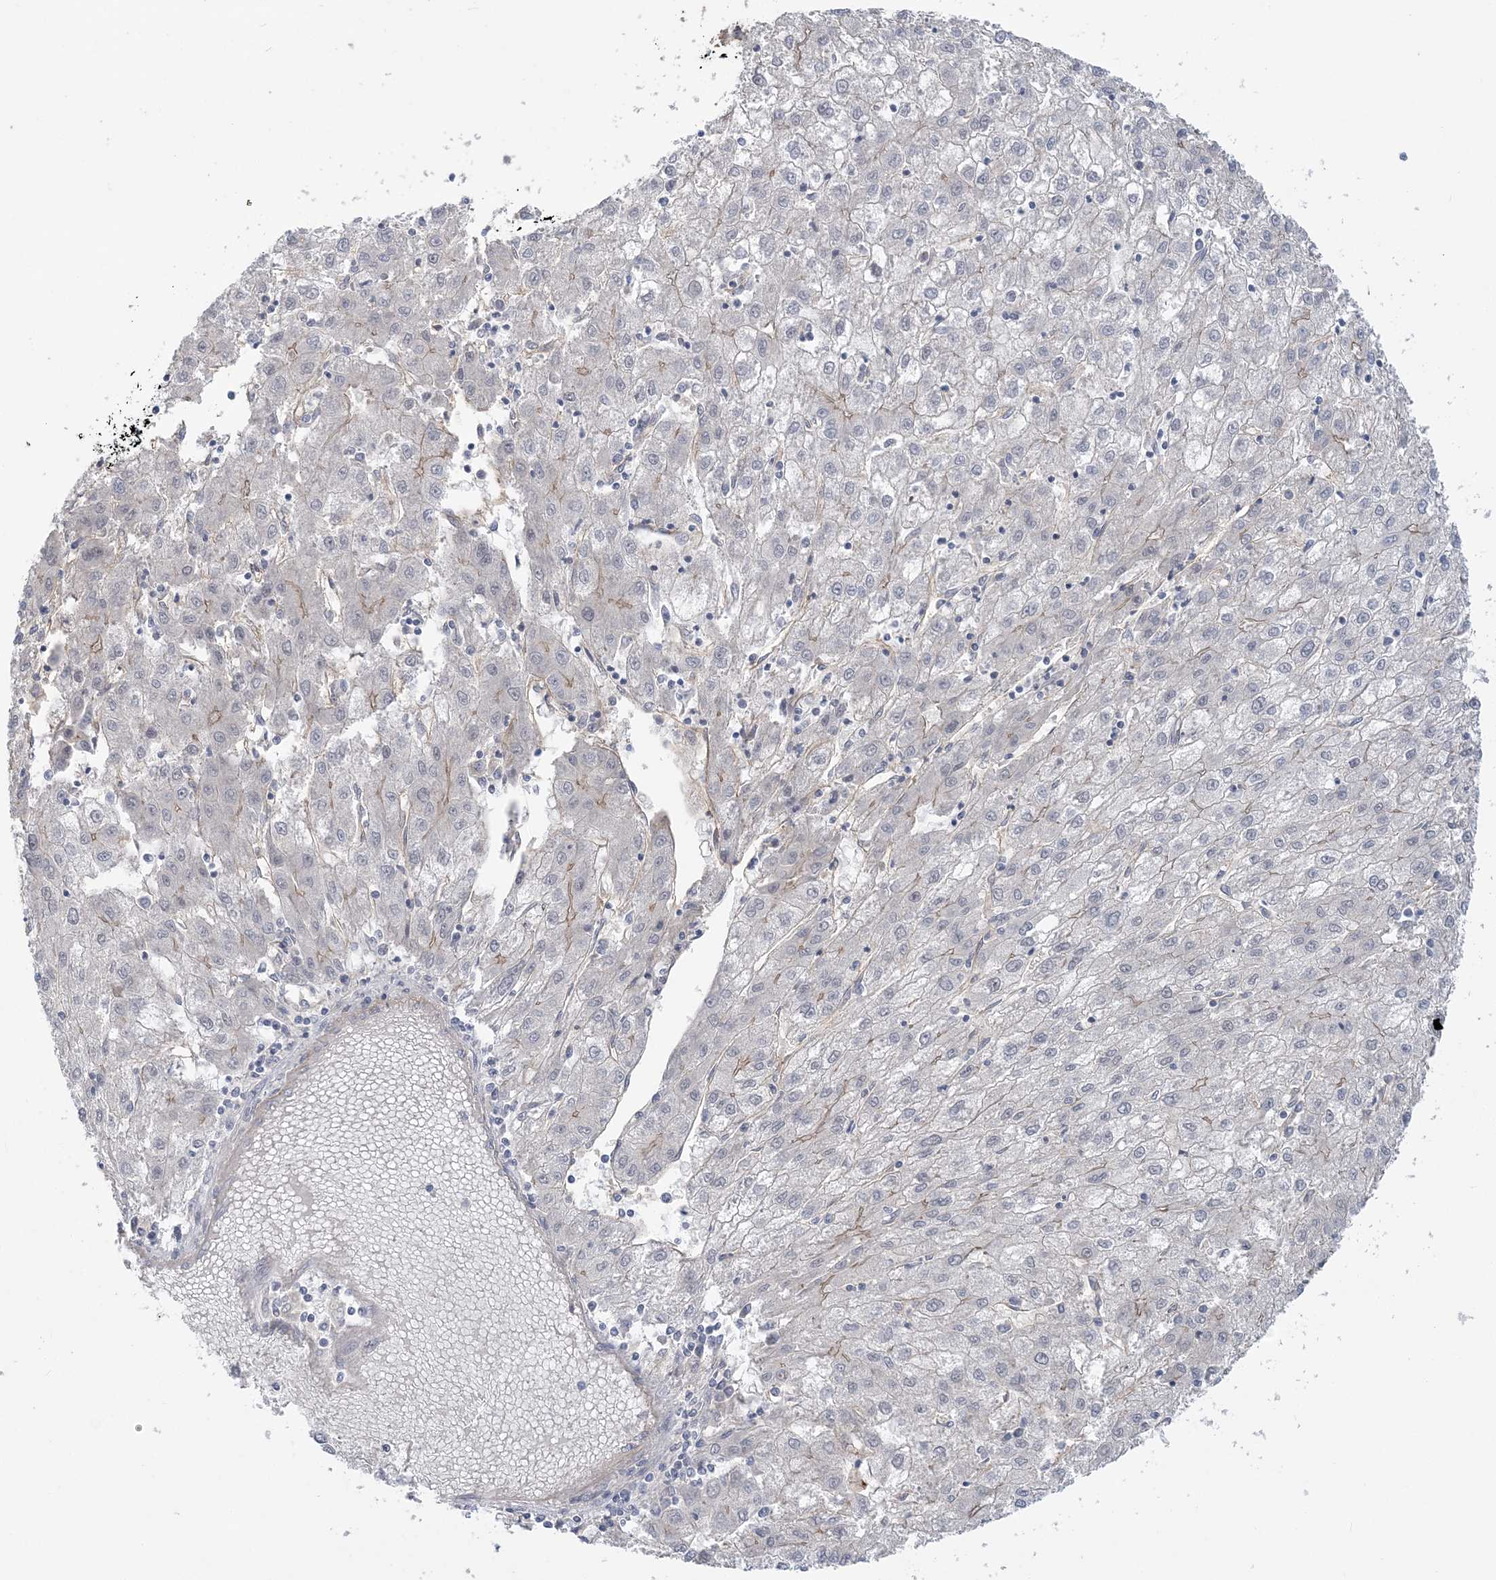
{"staining": {"intensity": "negative", "quantity": "none", "location": "none"}, "tissue": "liver cancer", "cell_type": "Tumor cells", "image_type": "cancer", "snomed": [{"axis": "morphology", "description": "Carcinoma, Hepatocellular, NOS"}, {"axis": "topography", "description": "Liver"}], "caption": "A micrograph of liver hepatocellular carcinoma stained for a protein demonstrates no brown staining in tumor cells. The staining was performed using DAB to visualize the protein expression in brown, while the nuclei were stained in blue with hematoxylin (Magnification: 20x).", "gene": "RAI14", "patient": {"sex": "male", "age": 72}}